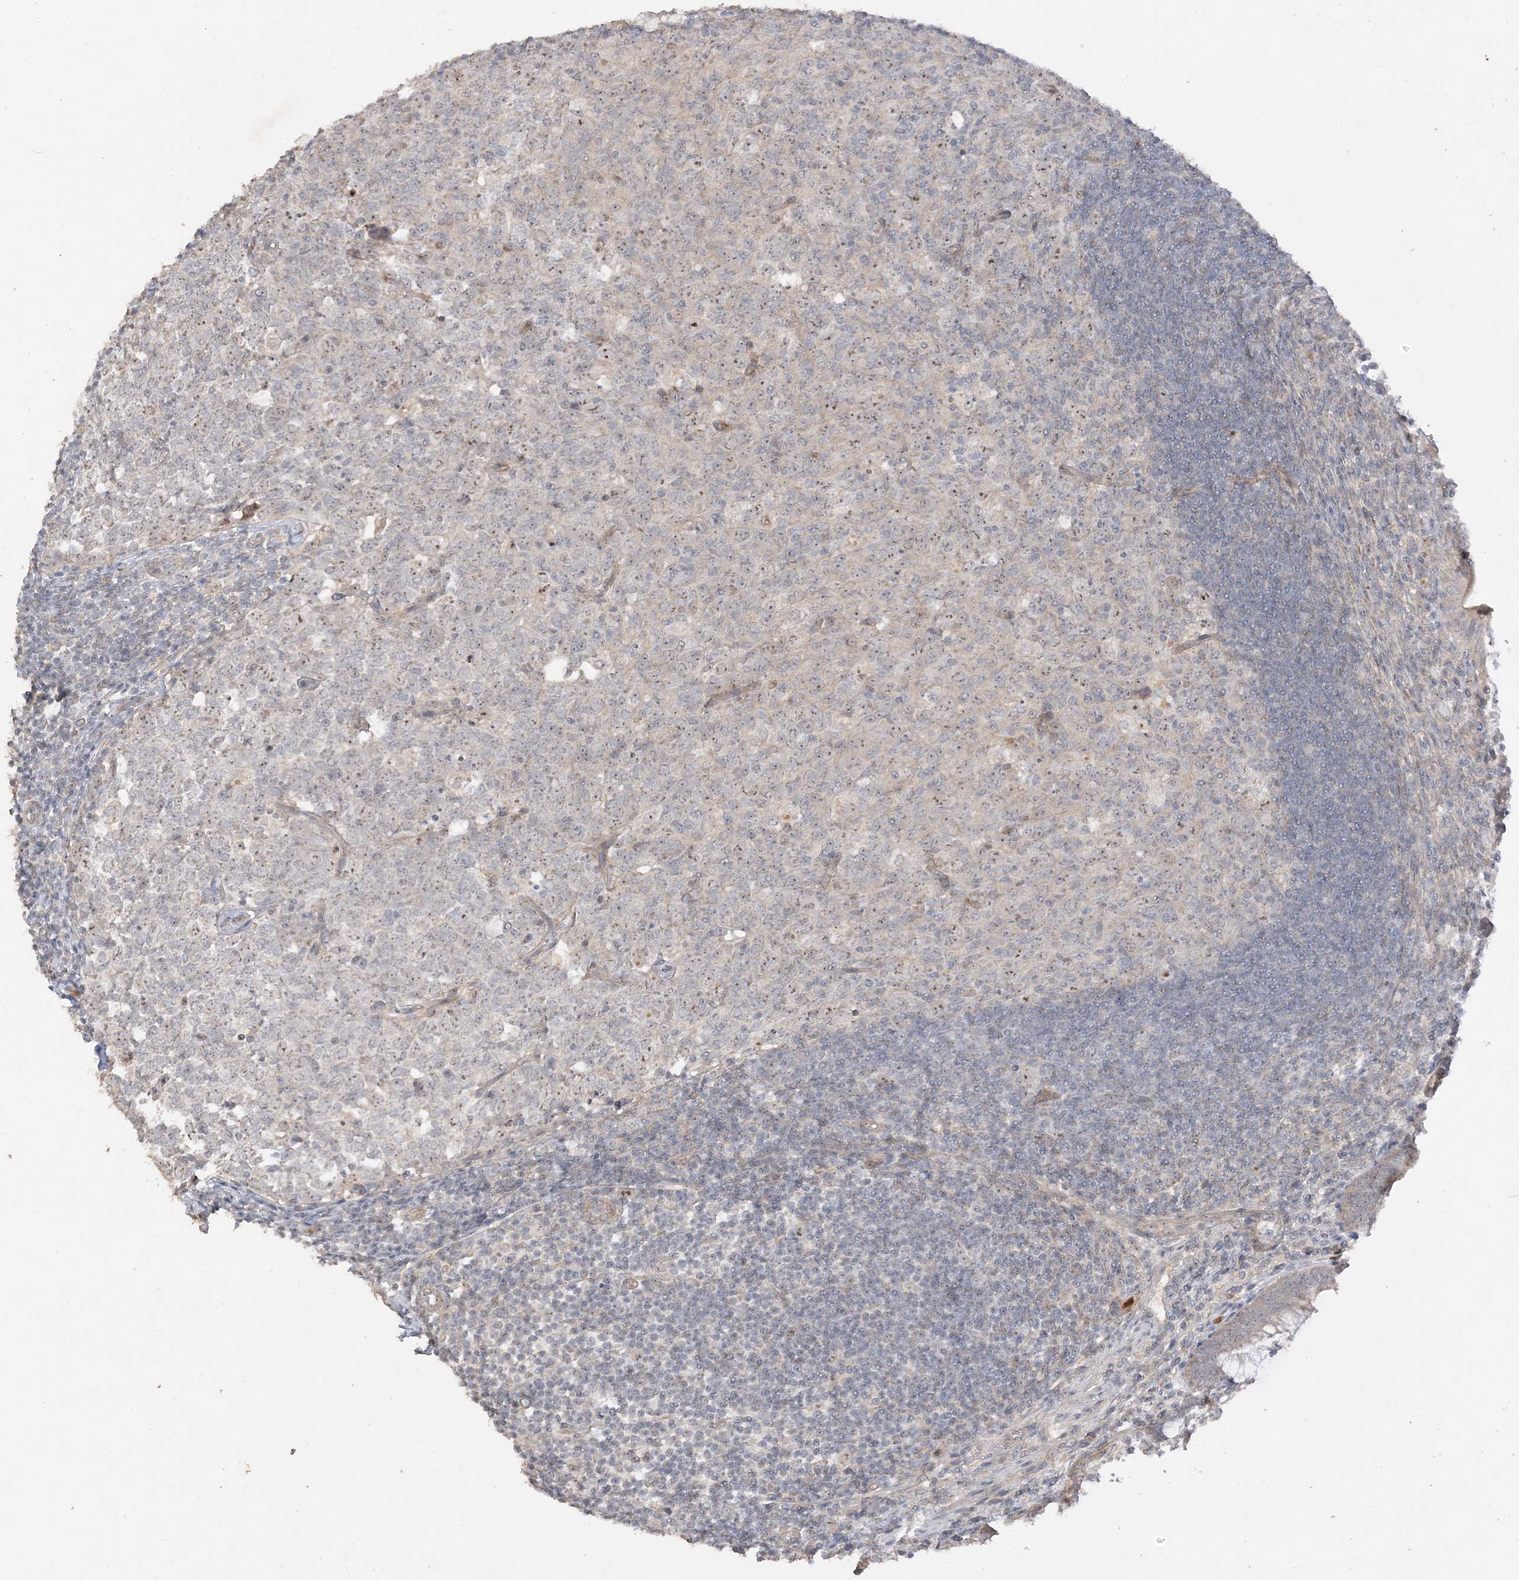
{"staining": {"intensity": "weak", "quantity": ">75%", "location": "nuclear"}, "tissue": "appendix", "cell_type": "Glandular cells", "image_type": "normal", "snomed": [{"axis": "morphology", "description": "Normal tissue, NOS"}, {"axis": "topography", "description": "Appendix"}], "caption": "This is a micrograph of IHC staining of normal appendix, which shows weak staining in the nuclear of glandular cells.", "gene": "DDX18", "patient": {"sex": "male", "age": 14}}